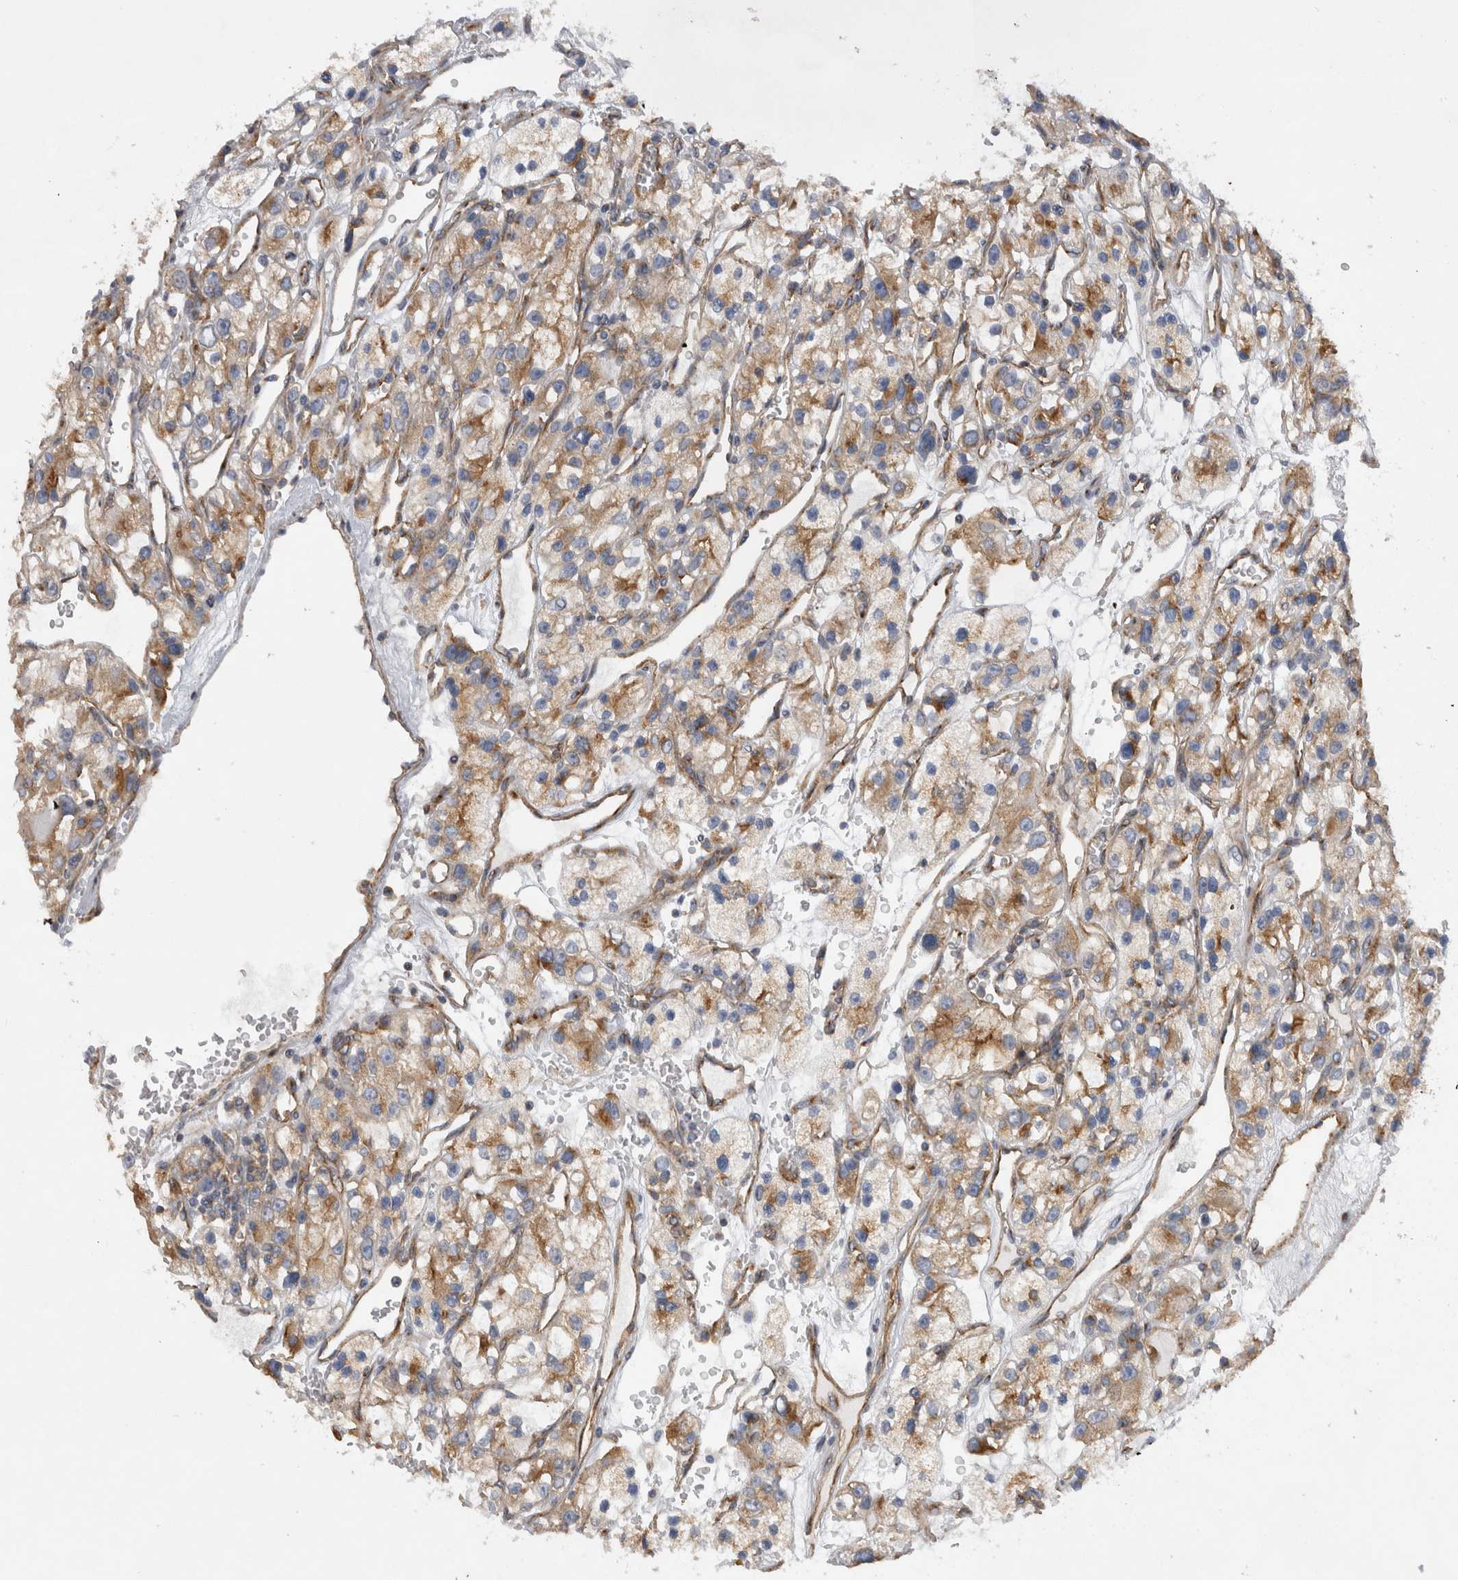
{"staining": {"intensity": "moderate", "quantity": ">75%", "location": "cytoplasmic/membranous"}, "tissue": "renal cancer", "cell_type": "Tumor cells", "image_type": "cancer", "snomed": [{"axis": "morphology", "description": "Adenocarcinoma, NOS"}, {"axis": "topography", "description": "Kidney"}], "caption": "Renal adenocarcinoma stained with DAB (3,3'-diaminobenzidine) IHC exhibits medium levels of moderate cytoplasmic/membranous expression in approximately >75% of tumor cells.", "gene": "ATXN3", "patient": {"sex": "female", "age": 57}}